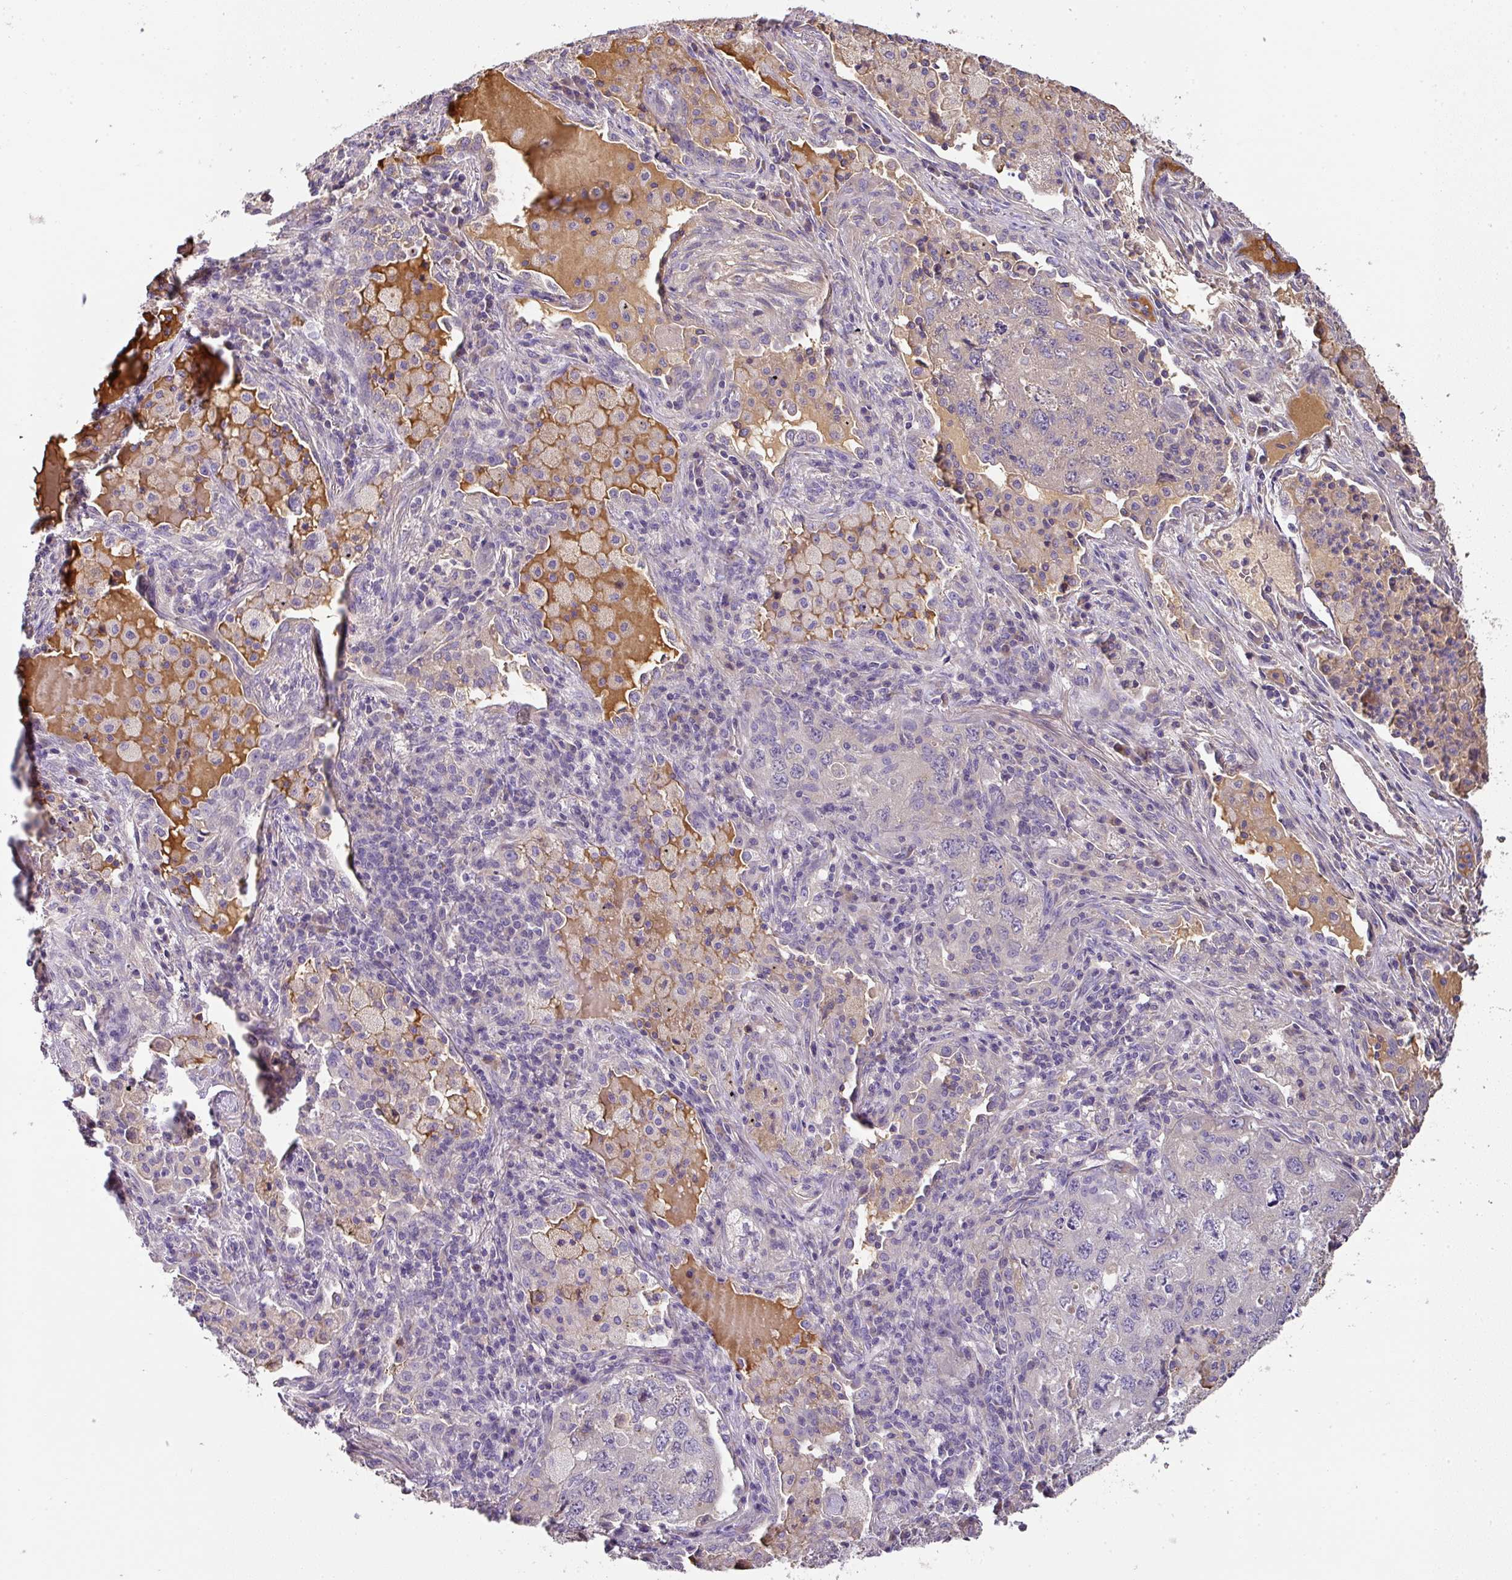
{"staining": {"intensity": "negative", "quantity": "none", "location": "none"}, "tissue": "lung cancer", "cell_type": "Tumor cells", "image_type": "cancer", "snomed": [{"axis": "morphology", "description": "Adenocarcinoma, NOS"}, {"axis": "topography", "description": "Lung"}], "caption": "Immunohistochemistry photomicrograph of neoplastic tissue: adenocarcinoma (lung) stained with DAB (3,3'-diaminobenzidine) exhibits no significant protein positivity in tumor cells.", "gene": "CCZ1", "patient": {"sex": "female", "age": 57}}